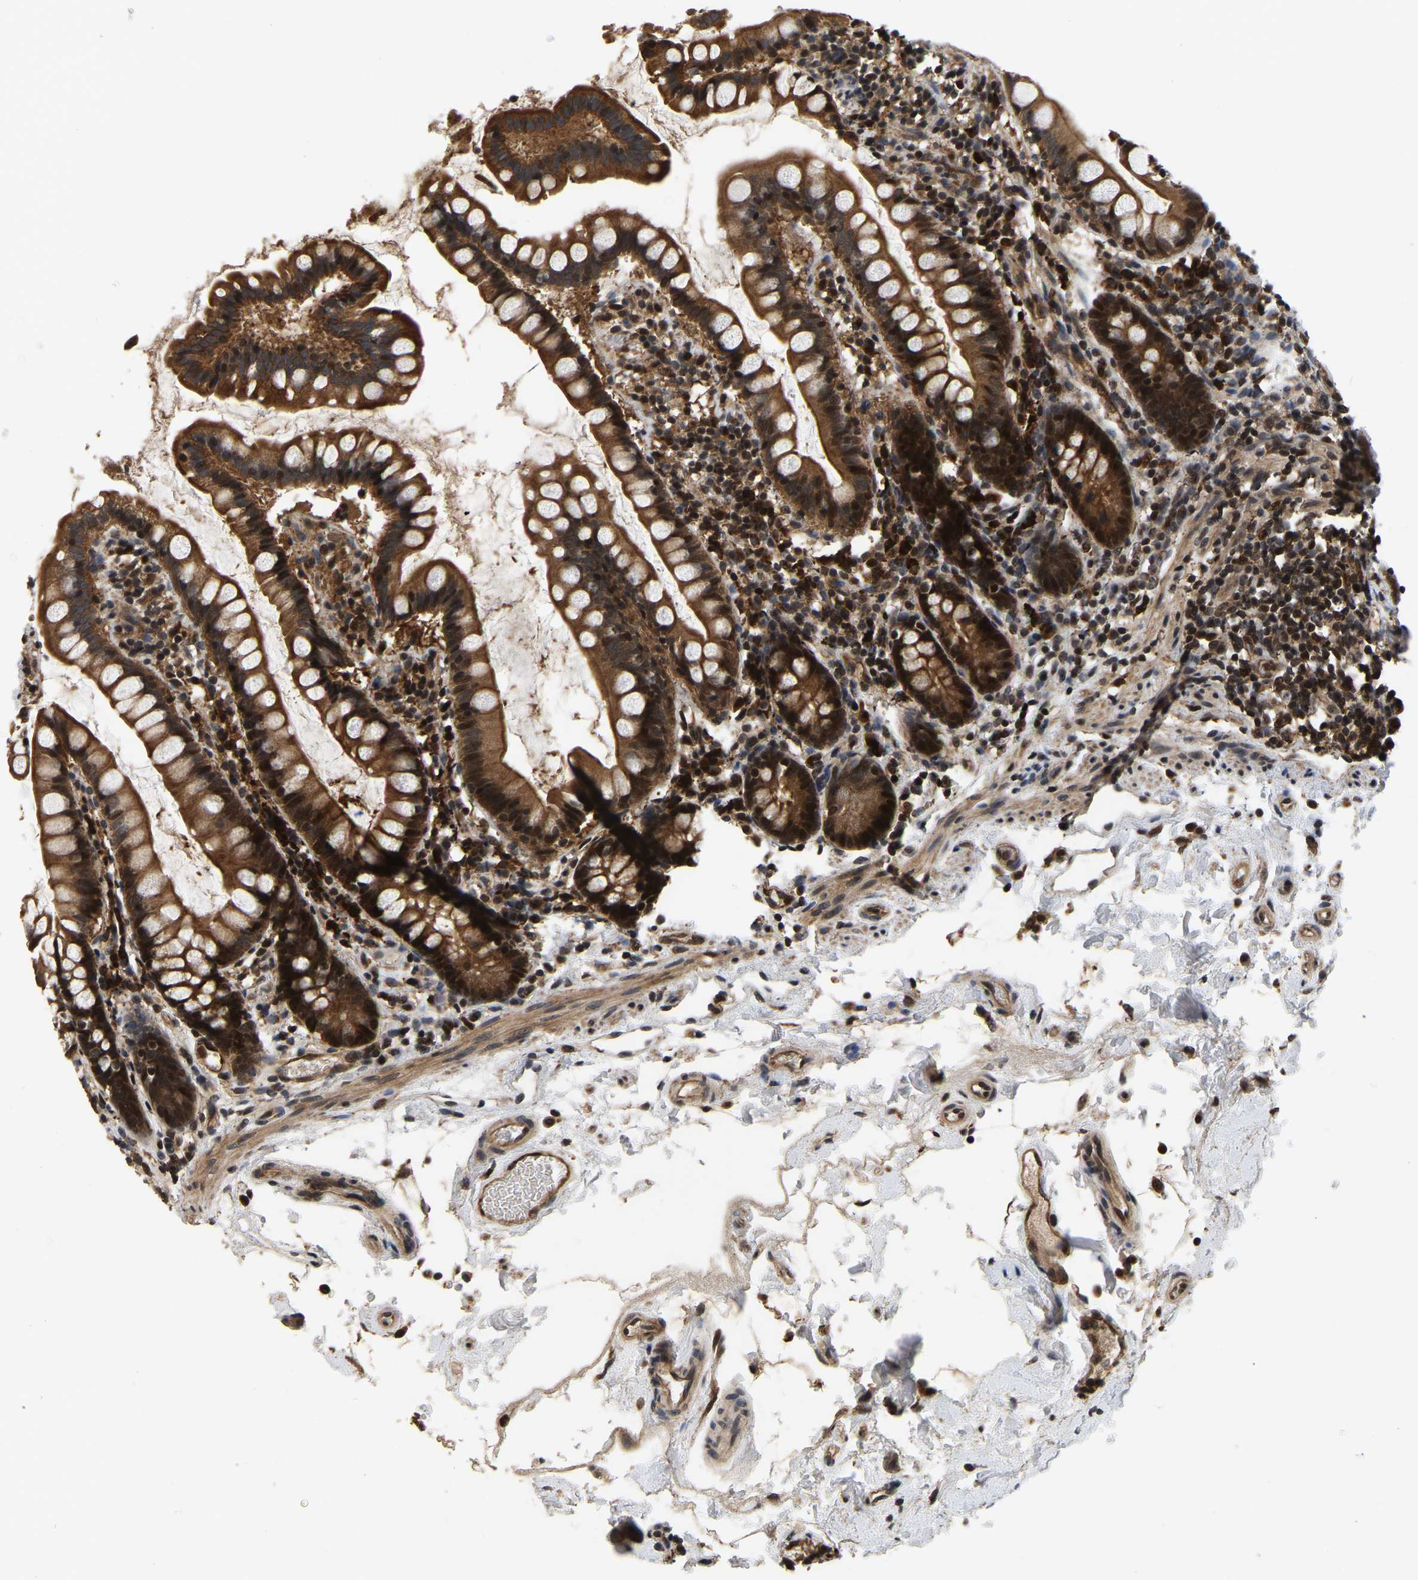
{"staining": {"intensity": "strong", "quantity": ">75%", "location": "cytoplasmic/membranous,nuclear"}, "tissue": "small intestine", "cell_type": "Glandular cells", "image_type": "normal", "snomed": [{"axis": "morphology", "description": "Normal tissue, NOS"}, {"axis": "topography", "description": "Small intestine"}], "caption": "Strong cytoplasmic/membranous,nuclear protein positivity is seen in about >75% of glandular cells in small intestine. The protein is shown in brown color, while the nuclei are stained blue.", "gene": "CIAO1", "patient": {"sex": "female", "age": 84}}